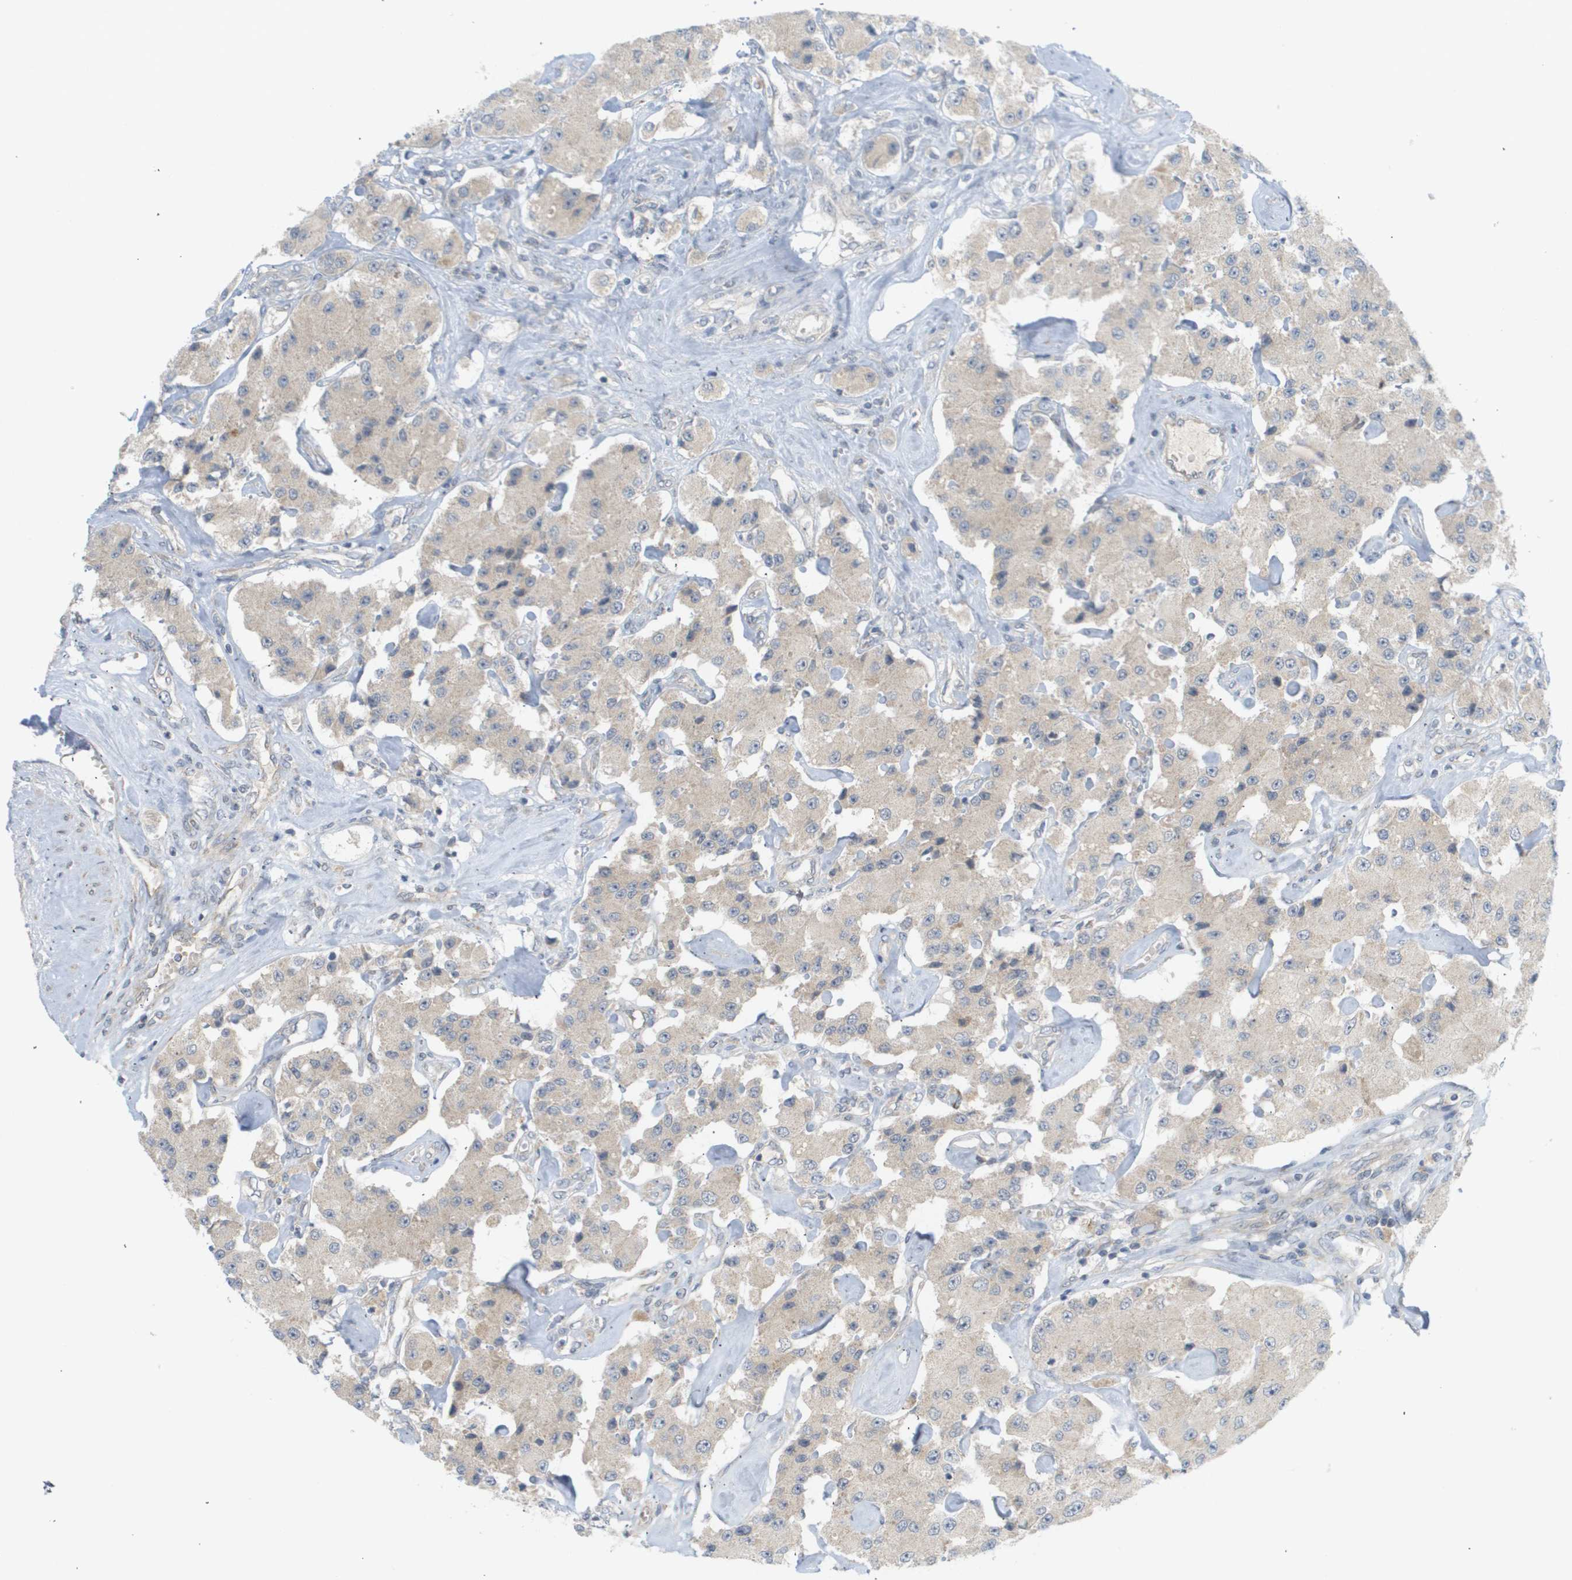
{"staining": {"intensity": "weak", "quantity": ">75%", "location": "cytoplasmic/membranous"}, "tissue": "carcinoid", "cell_type": "Tumor cells", "image_type": "cancer", "snomed": [{"axis": "morphology", "description": "Carcinoid, malignant, NOS"}, {"axis": "topography", "description": "Pancreas"}], "caption": "Protein staining of carcinoid tissue displays weak cytoplasmic/membranous staining in approximately >75% of tumor cells.", "gene": "PROC", "patient": {"sex": "male", "age": 41}}